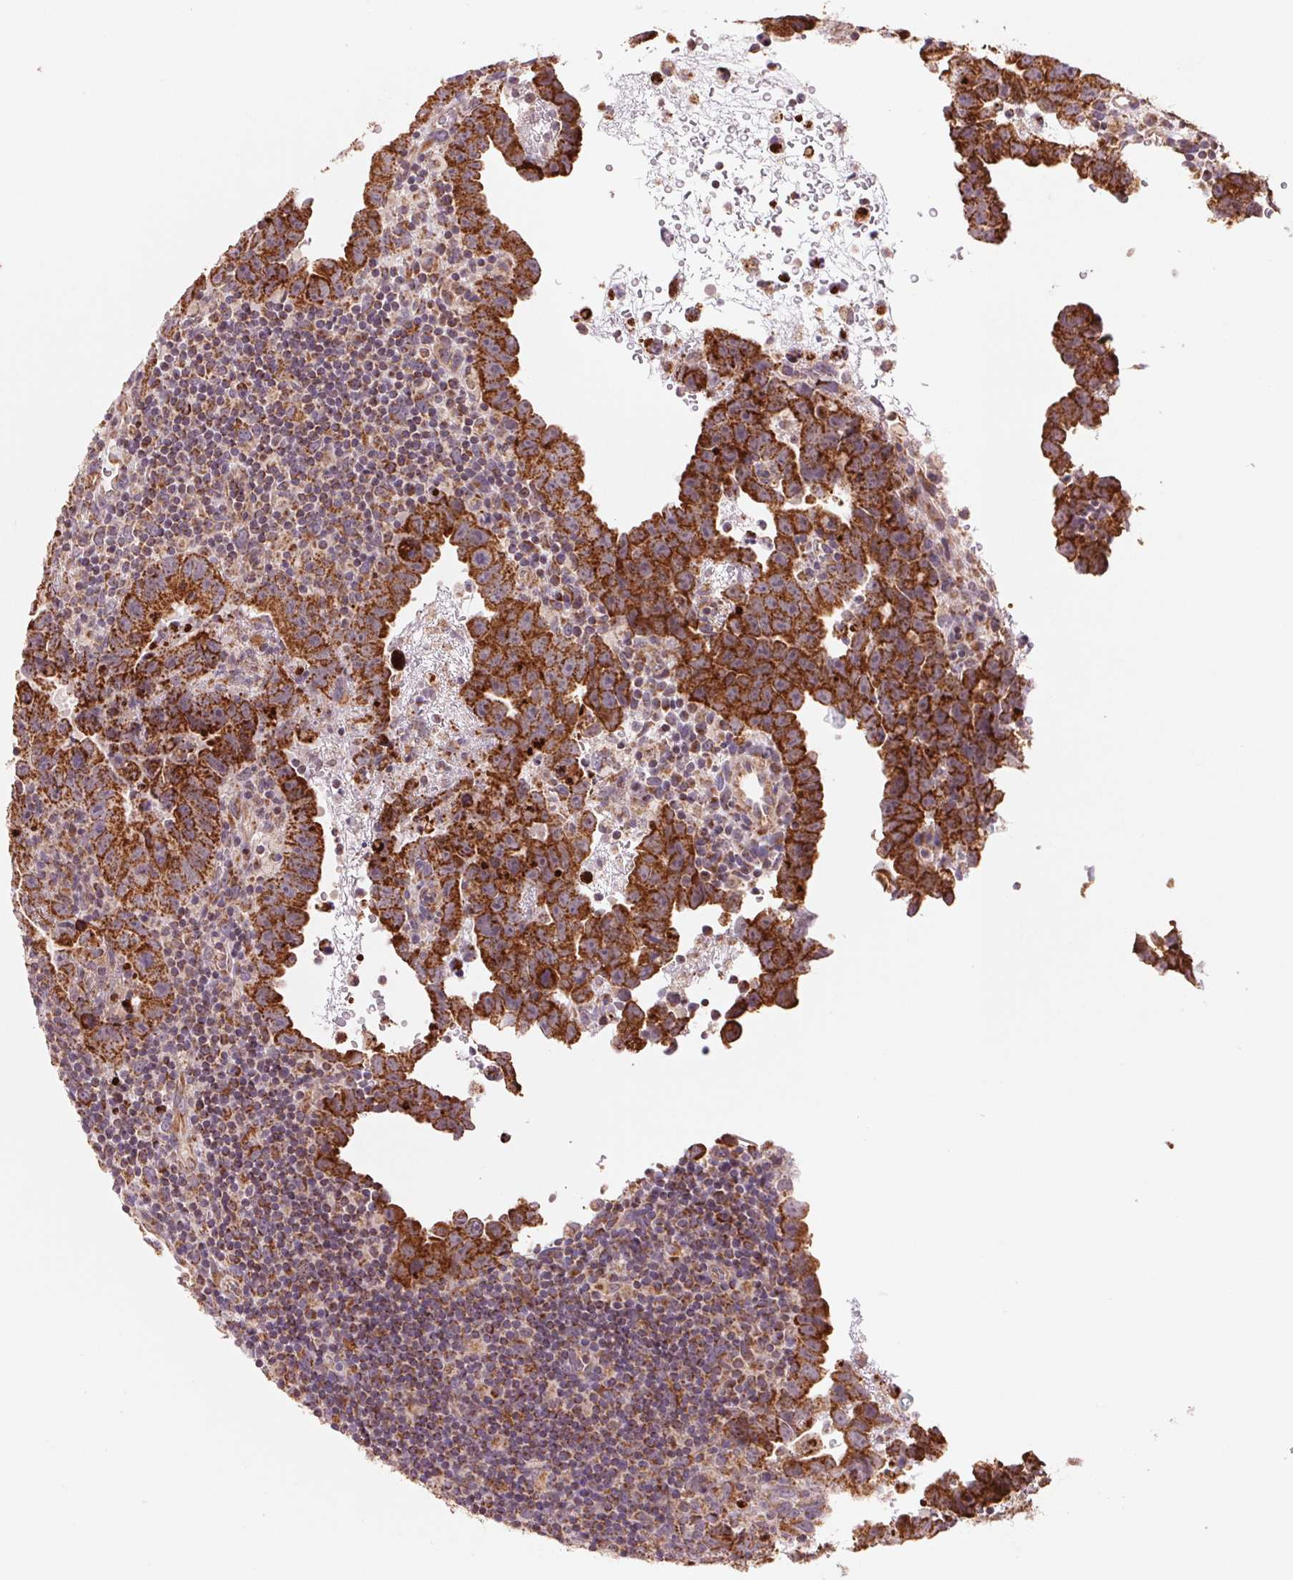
{"staining": {"intensity": "strong", "quantity": ">75%", "location": "cytoplasmic/membranous"}, "tissue": "testis cancer", "cell_type": "Tumor cells", "image_type": "cancer", "snomed": [{"axis": "morphology", "description": "Carcinoma, Embryonal, NOS"}, {"axis": "topography", "description": "Testis"}], "caption": "Strong cytoplasmic/membranous protein positivity is identified in about >75% of tumor cells in embryonal carcinoma (testis). (brown staining indicates protein expression, while blue staining denotes nuclei).", "gene": "MATCAP1", "patient": {"sex": "male", "age": 24}}